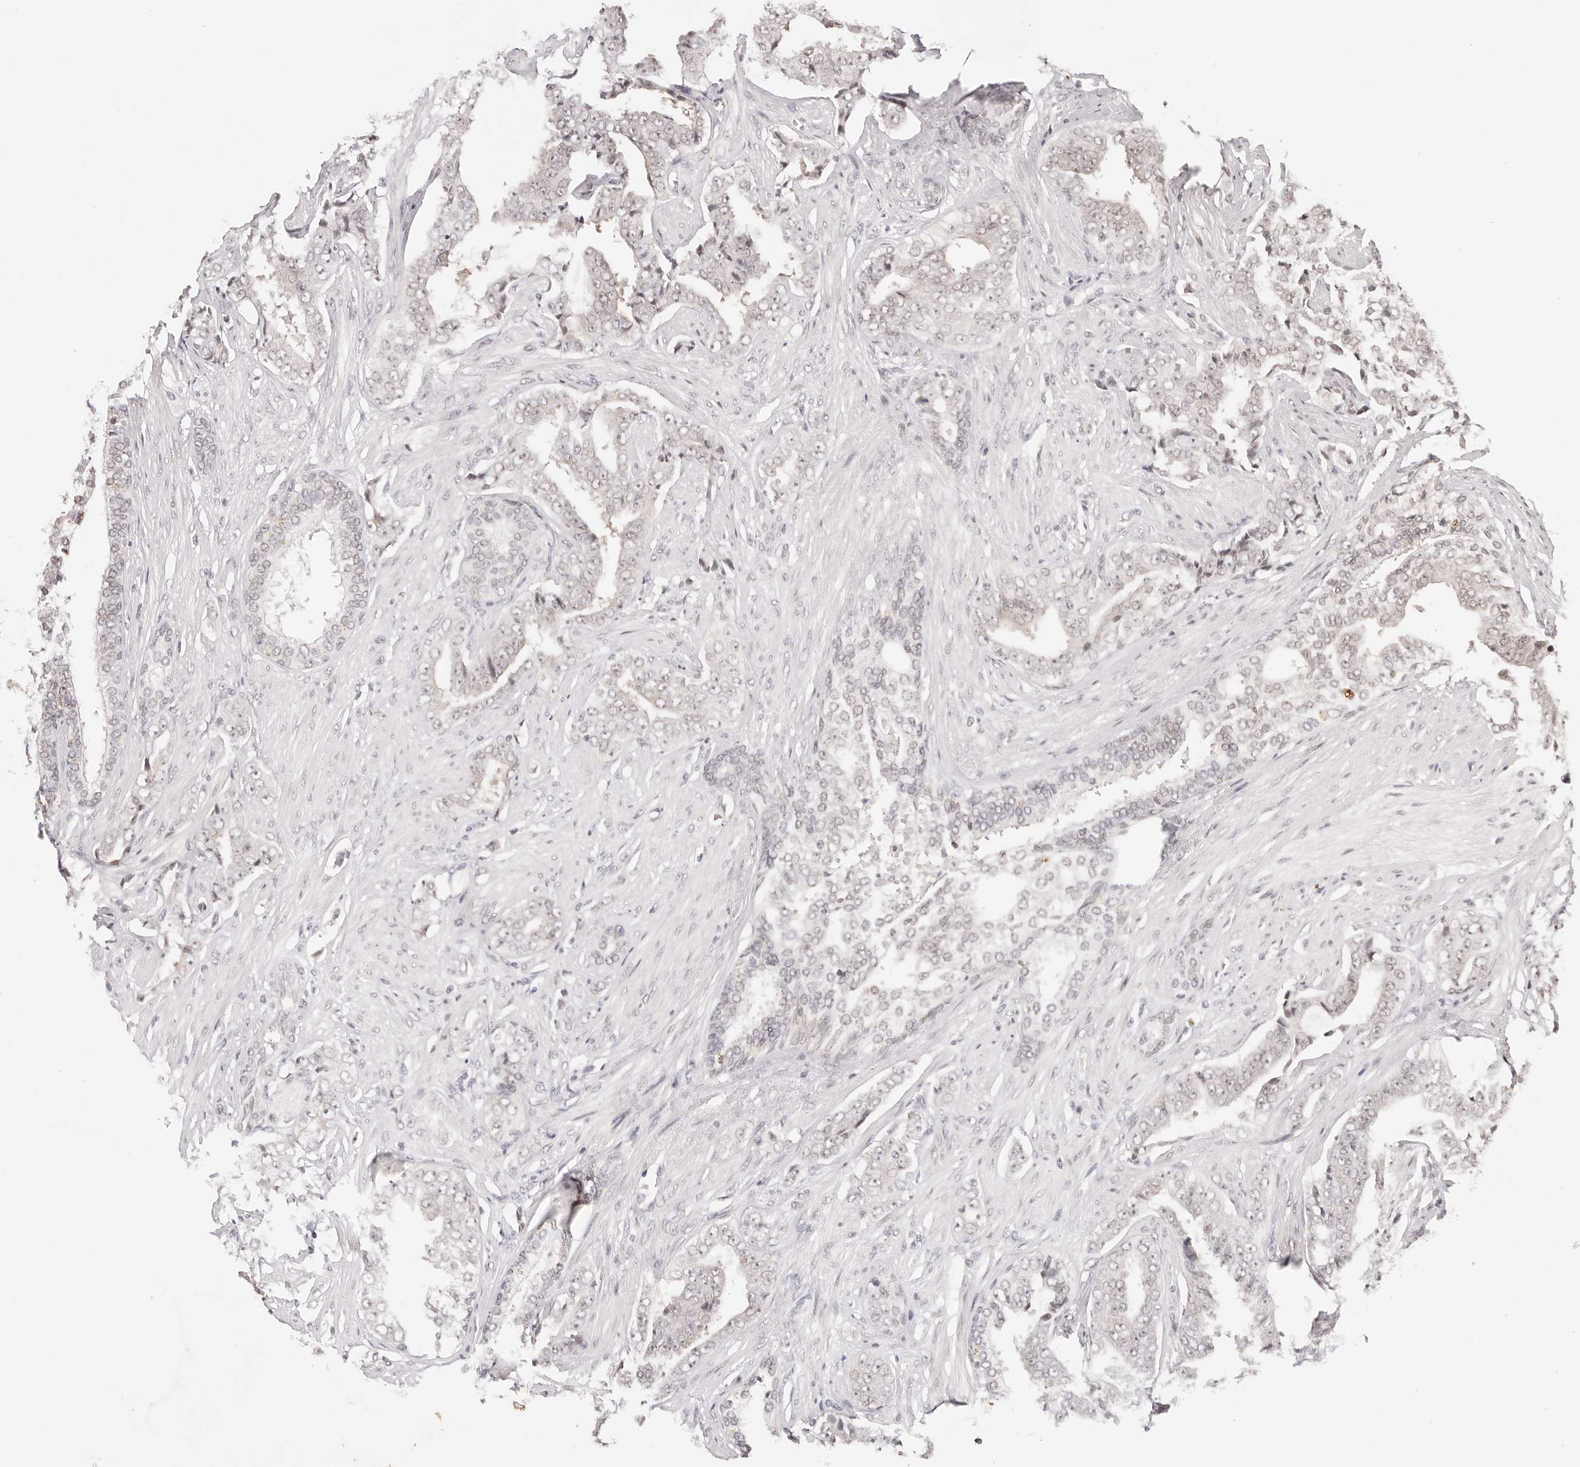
{"staining": {"intensity": "weak", "quantity": "25%-75%", "location": "nuclear"}, "tissue": "prostate cancer", "cell_type": "Tumor cells", "image_type": "cancer", "snomed": [{"axis": "morphology", "description": "Adenocarcinoma, High grade"}, {"axis": "topography", "description": "Prostate"}], "caption": "Immunohistochemical staining of human prostate cancer (adenocarcinoma (high-grade)) shows low levels of weak nuclear positivity in about 25%-75% of tumor cells.", "gene": "RFC3", "patient": {"sex": "male", "age": 71}}